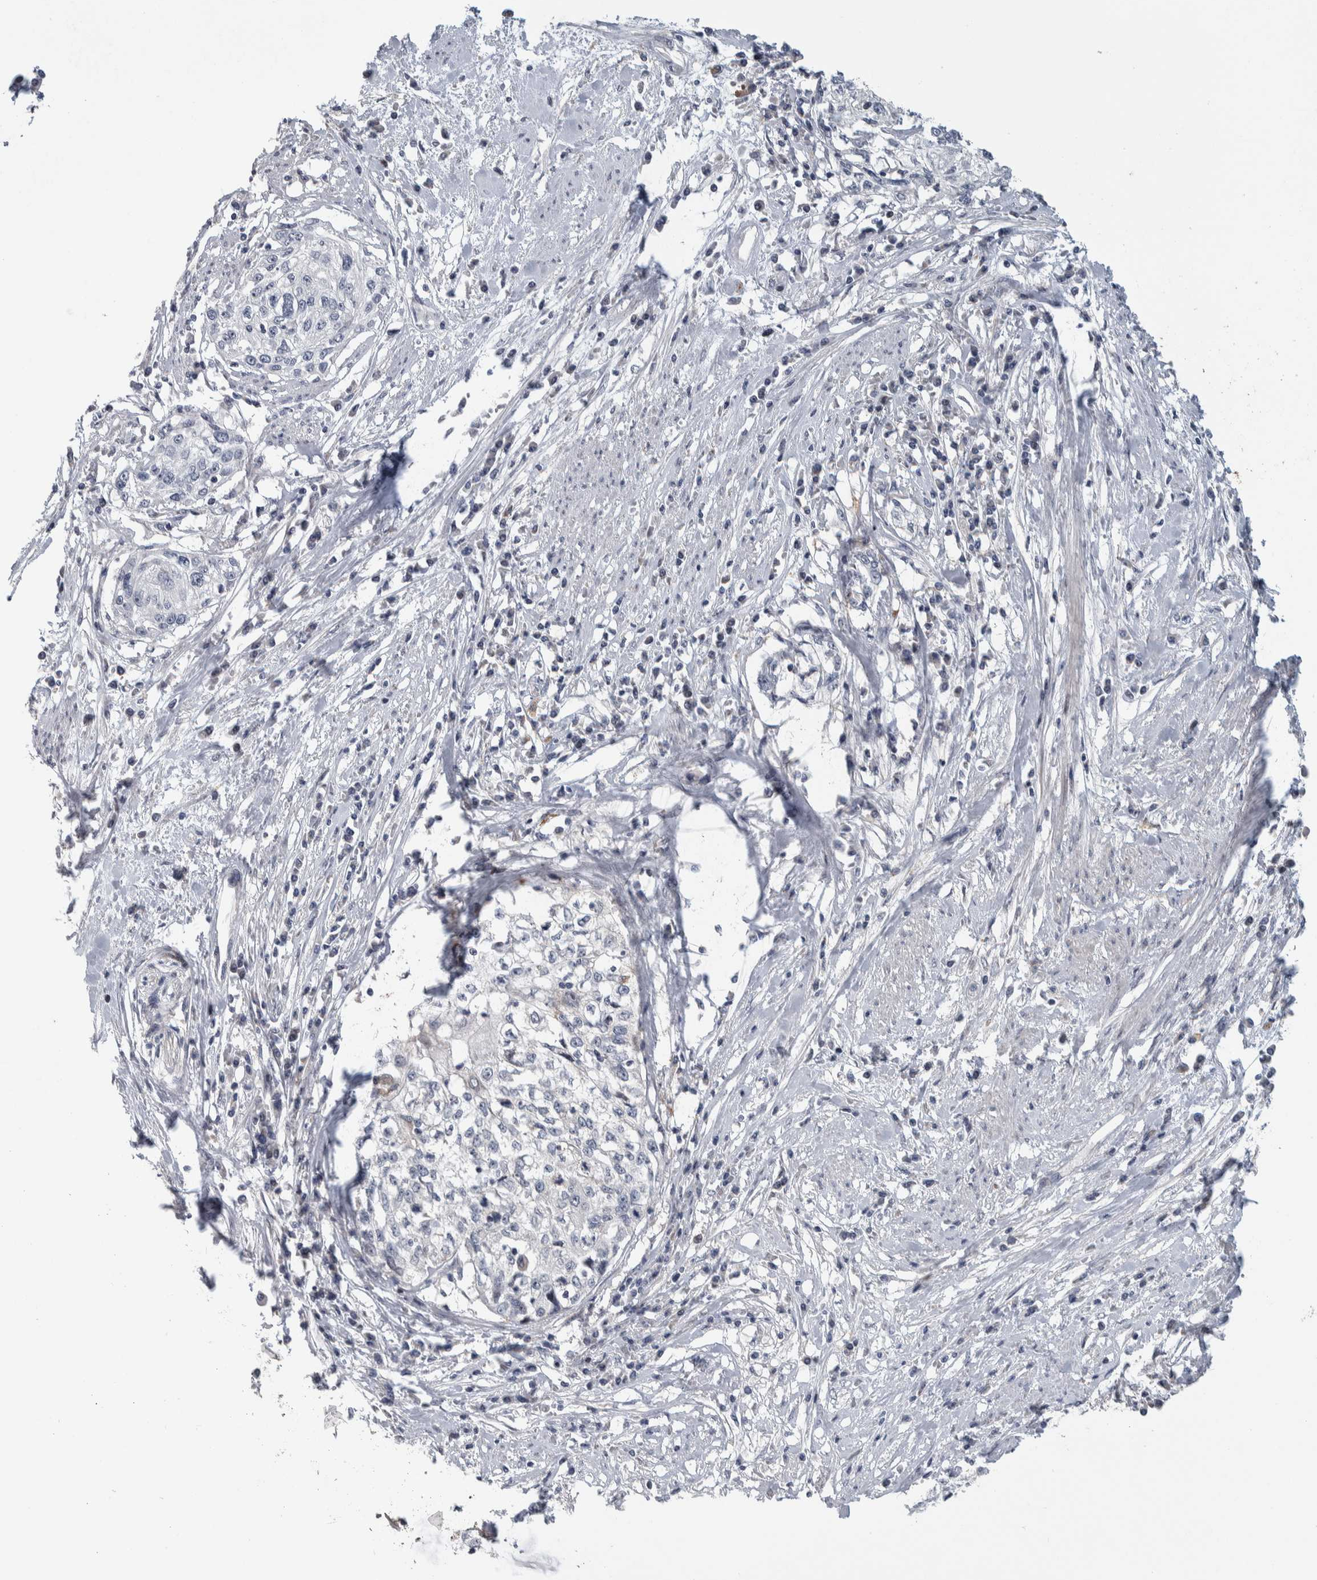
{"staining": {"intensity": "negative", "quantity": "none", "location": "none"}, "tissue": "cervical cancer", "cell_type": "Tumor cells", "image_type": "cancer", "snomed": [{"axis": "morphology", "description": "Squamous cell carcinoma, NOS"}, {"axis": "topography", "description": "Cervix"}], "caption": "A high-resolution micrograph shows IHC staining of squamous cell carcinoma (cervical), which demonstrates no significant expression in tumor cells.", "gene": "PRRG4", "patient": {"sex": "female", "age": 57}}